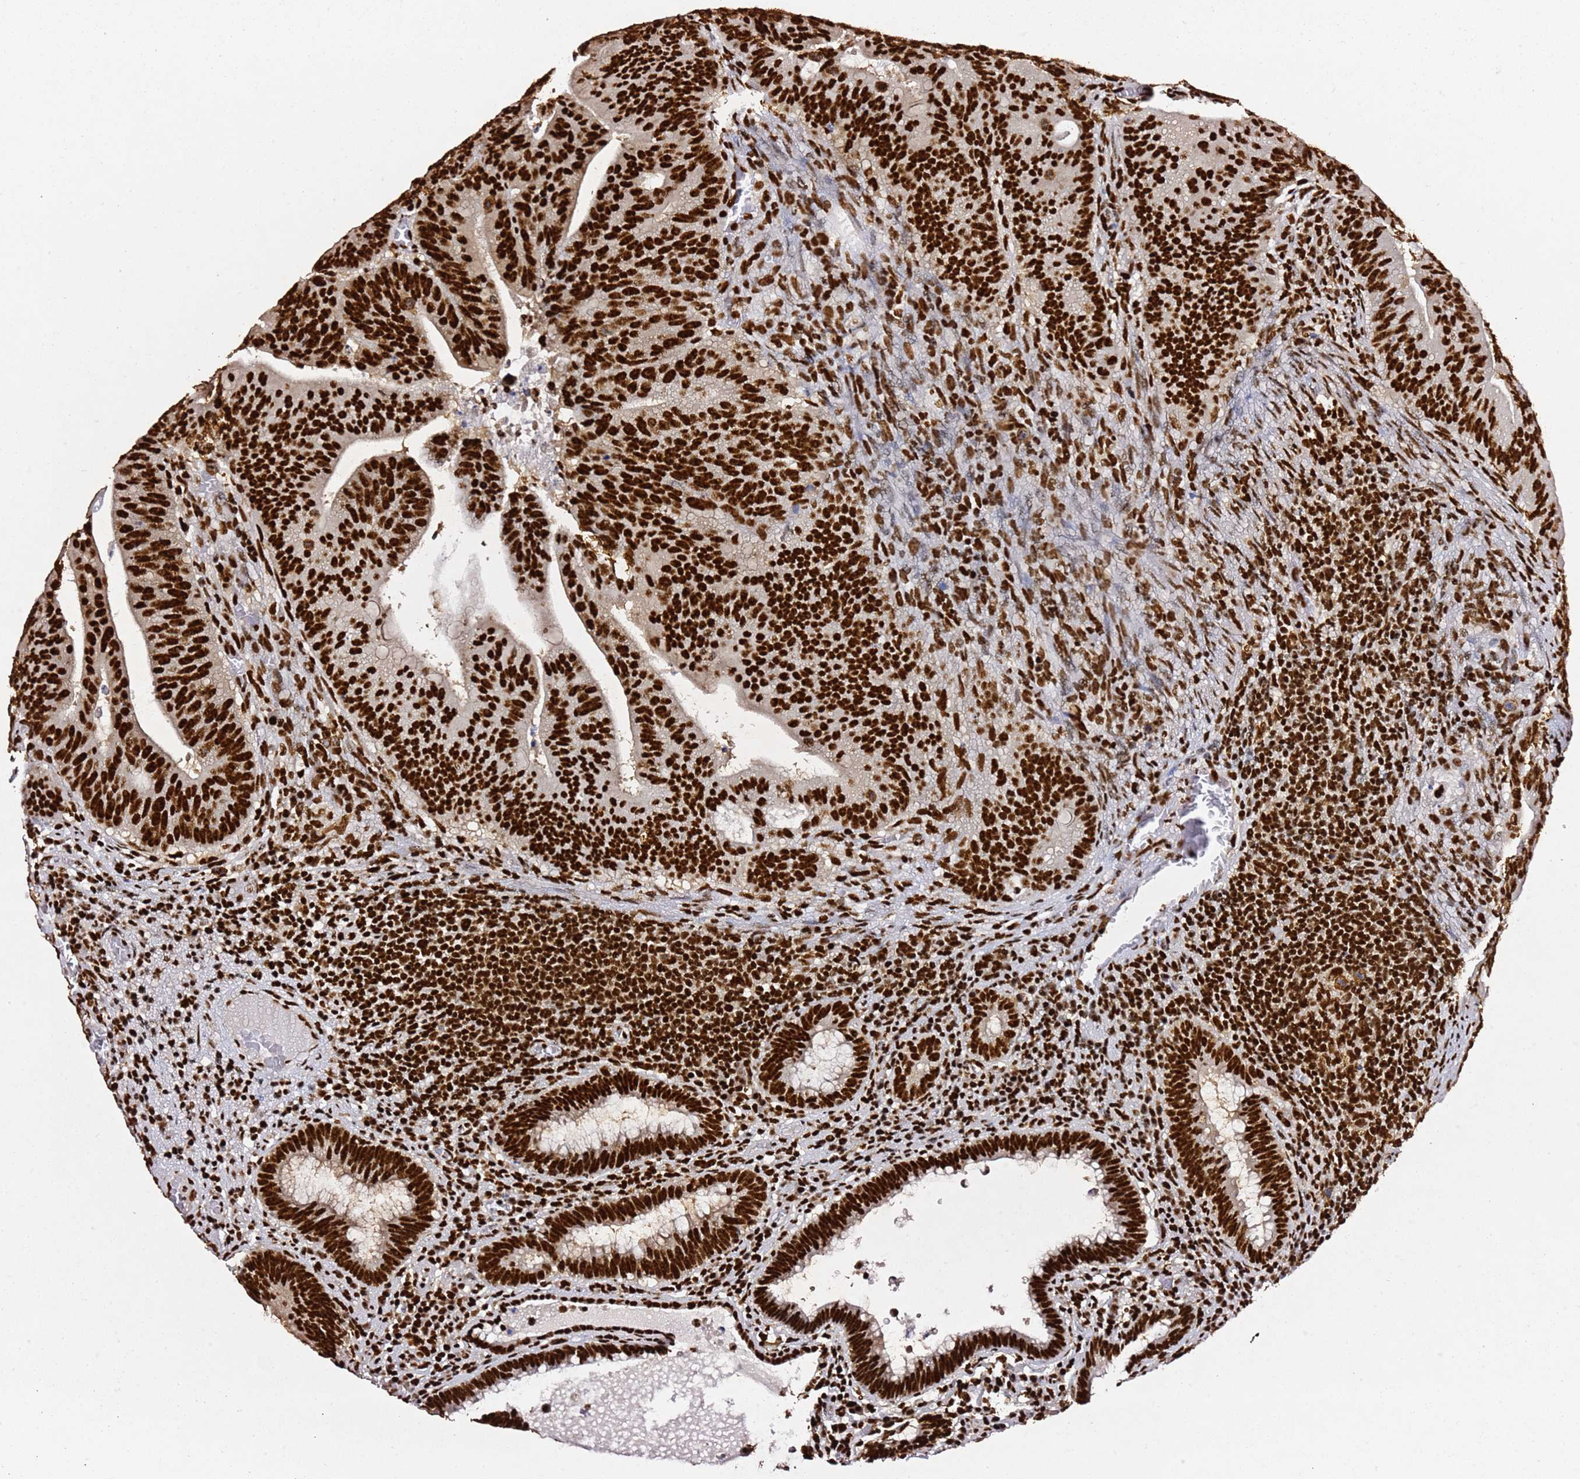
{"staining": {"intensity": "strong", "quantity": ">75%", "location": "nuclear"}, "tissue": "colorectal cancer", "cell_type": "Tumor cells", "image_type": "cancer", "snomed": [{"axis": "morphology", "description": "Adenocarcinoma, NOS"}, {"axis": "topography", "description": "Rectum"}], "caption": "Immunohistochemistry photomicrograph of human colorectal adenocarcinoma stained for a protein (brown), which demonstrates high levels of strong nuclear positivity in approximately >75% of tumor cells.", "gene": "C6orf226", "patient": {"sex": "female", "age": 75}}